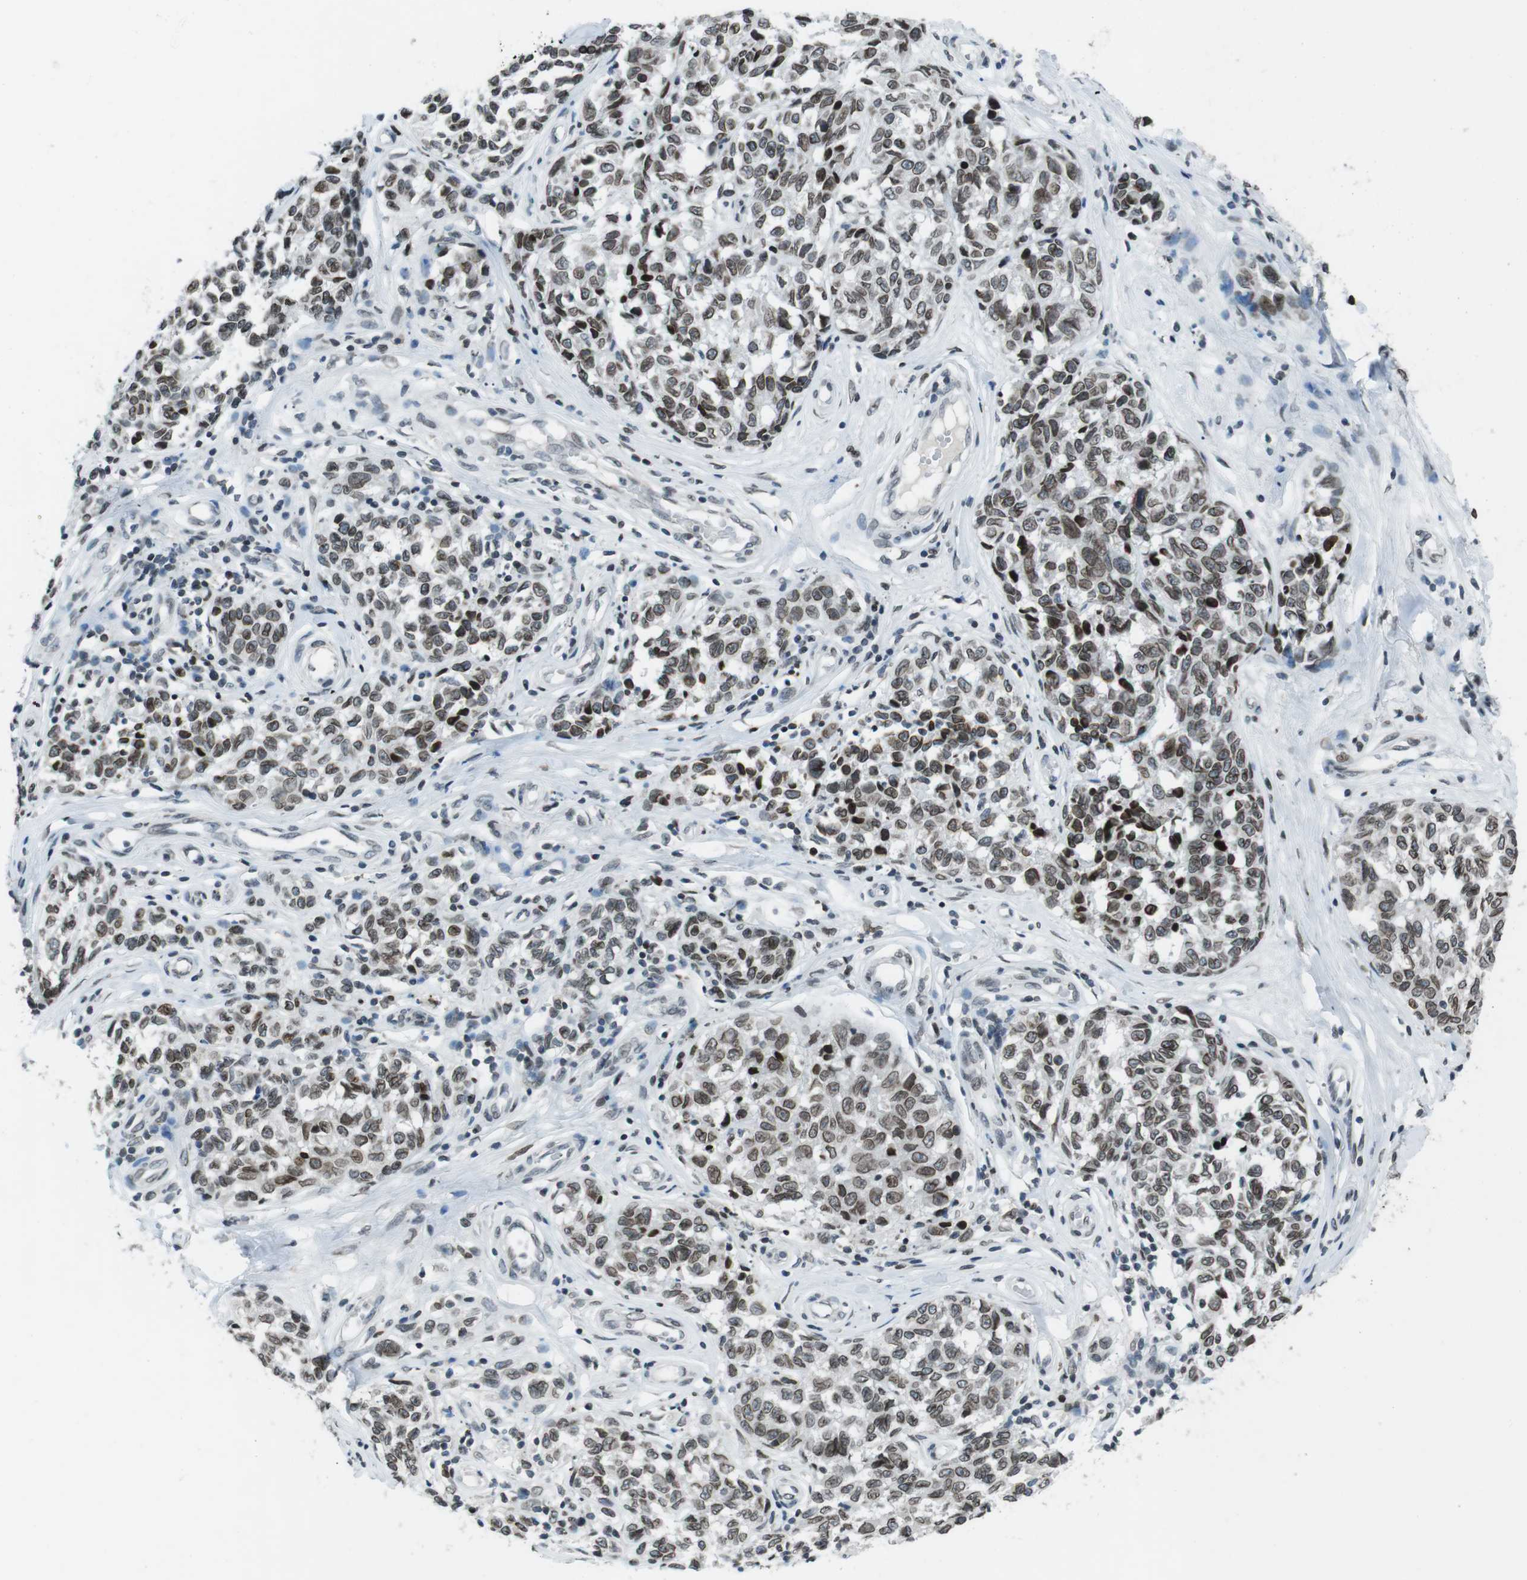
{"staining": {"intensity": "moderate", "quantity": ">75%", "location": "cytoplasmic/membranous,nuclear"}, "tissue": "melanoma", "cell_type": "Tumor cells", "image_type": "cancer", "snomed": [{"axis": "morphology", "description": "Malignant melanoma, NOS"}, {"axis": "topography", "description": "Skin"}], "caption": "IHC image of neoplastic tissue: melanoma stained using immunohistochemistry reveals medium levels of moderate protein expression localized specifically in the cytoplasmic/membranous and nuclear of tumor cells, appearing as a cytoplasmic/membranous and nuclear brown color.", "gene": "MAD1L1", "patient": {"sex": "female", "age": 64}}